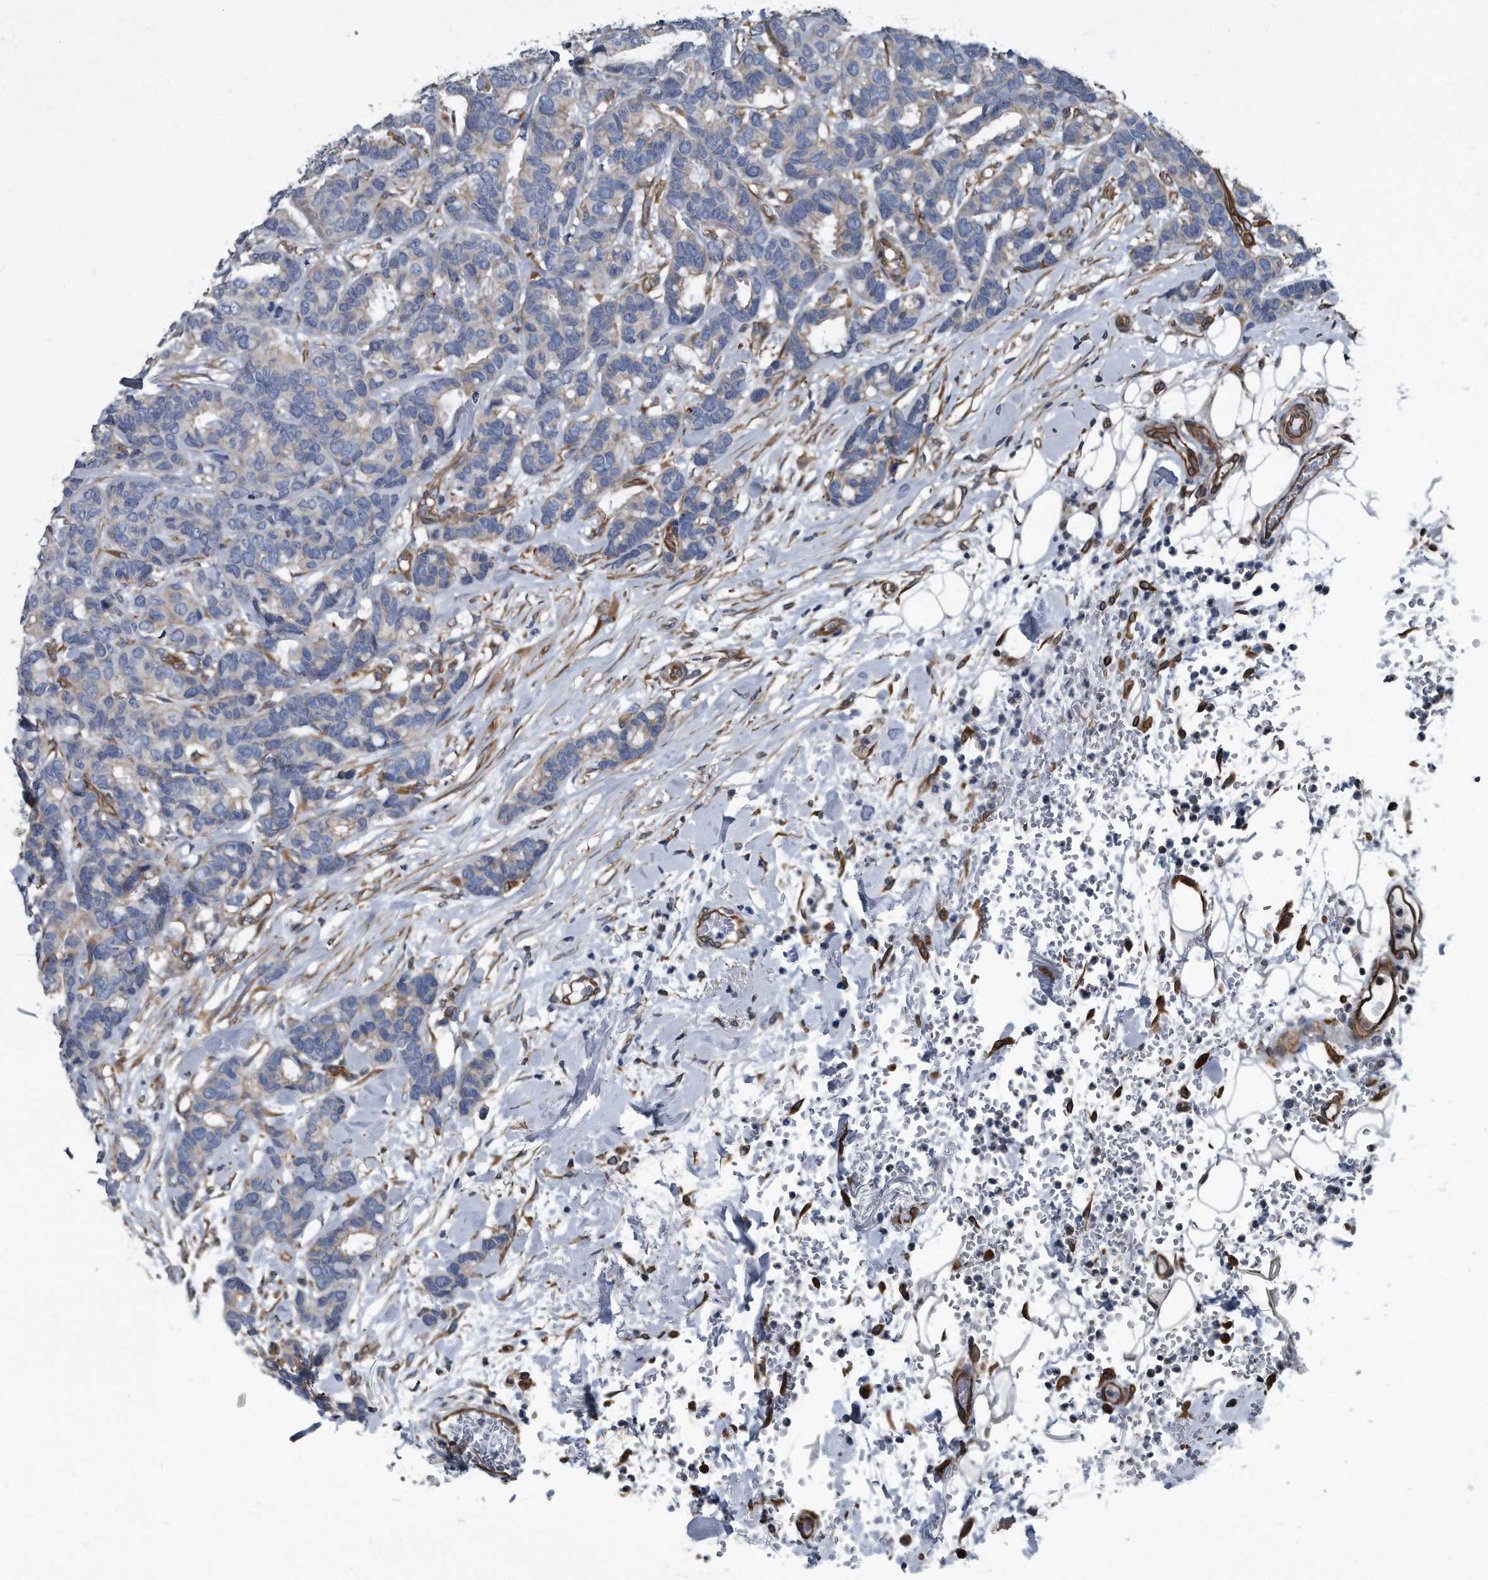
{"staining": {"intensity": "negative", "quantity": "none", "location": "none"}, "tissue": "breast cancer", "cell_type": "Tumor cells", "image_type": "cancer", "snomed": [{"axis": "morphology", "description": "Duct carcinoma"}, {"axis": "topography", "description": "Breast"}], "caption": "The immunohistochemistry (IHC) histopathology image has no significant staining in tumor cells of breast cancer tissue. (DAB (3,3'-diaminobenzidine) immunohistochemistry (IHC) visualized using brightfield microscopy, high magnification).", "gene": "PLEC", "patient": {"sex": "female", "age": 87}}